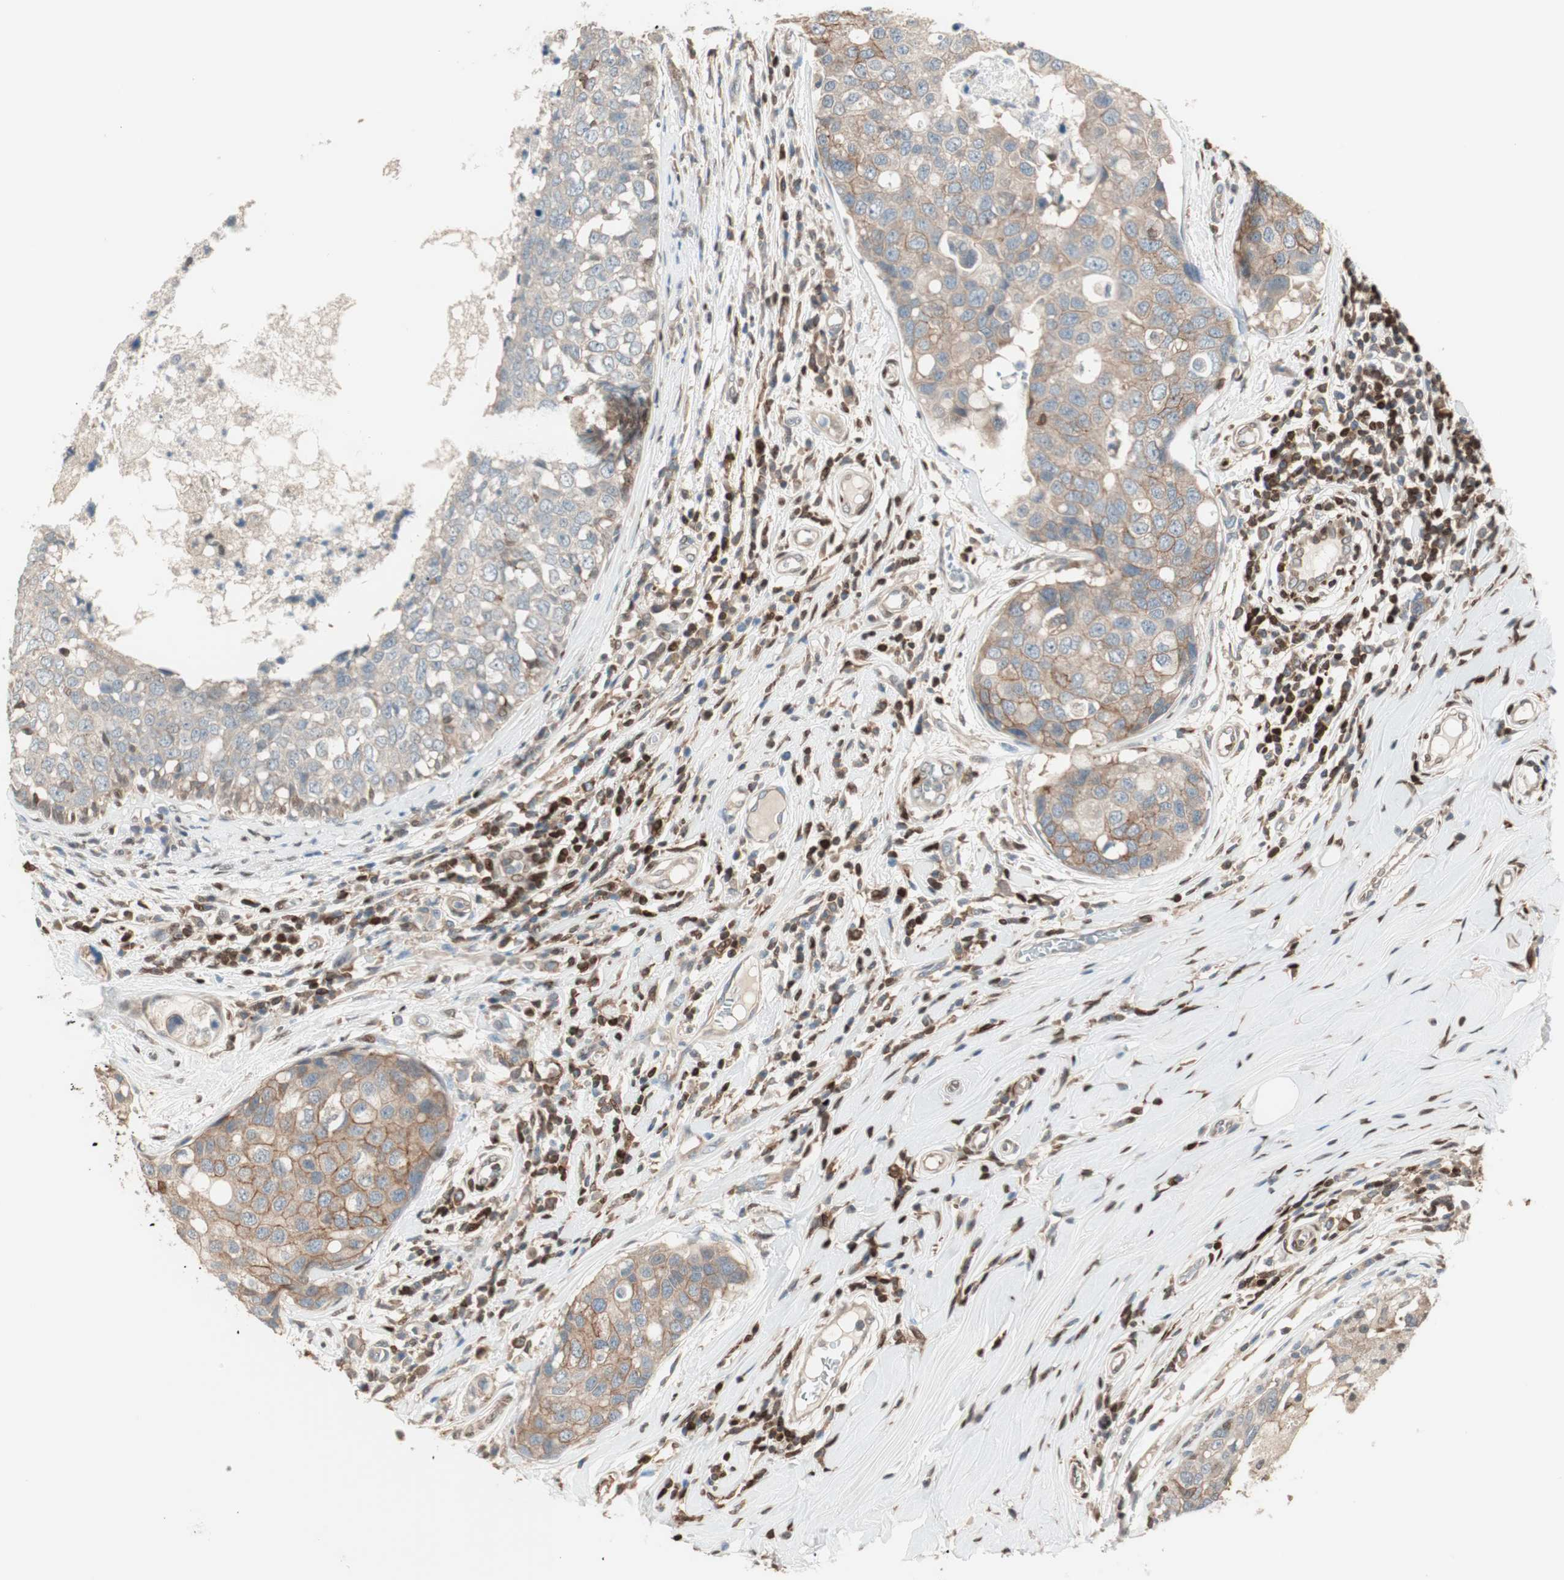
{"staining": {"intensity": "moderate", "quantity": ">75%", "location": "cytoplasmic/membranous"}, "tissue": "breast cancer", "cell_type": "Tumor cells", "image_type": "cancer", "snomed": [{"axis": "morphology", "description": "Duct carcinoma"}, {"axis": "topography", "description": "Breast"}], "caption": "DAB (3,3'-diaminobenzidine) immunohistochemical staining of infiltrating ductal carcinoma (breast) demonstrates moderate cytoplasmic/membranous protein positivity in approximately >75% of tumor cells.", "gene": "BIN1", "patient": {"sex": "female", "age": 27}}